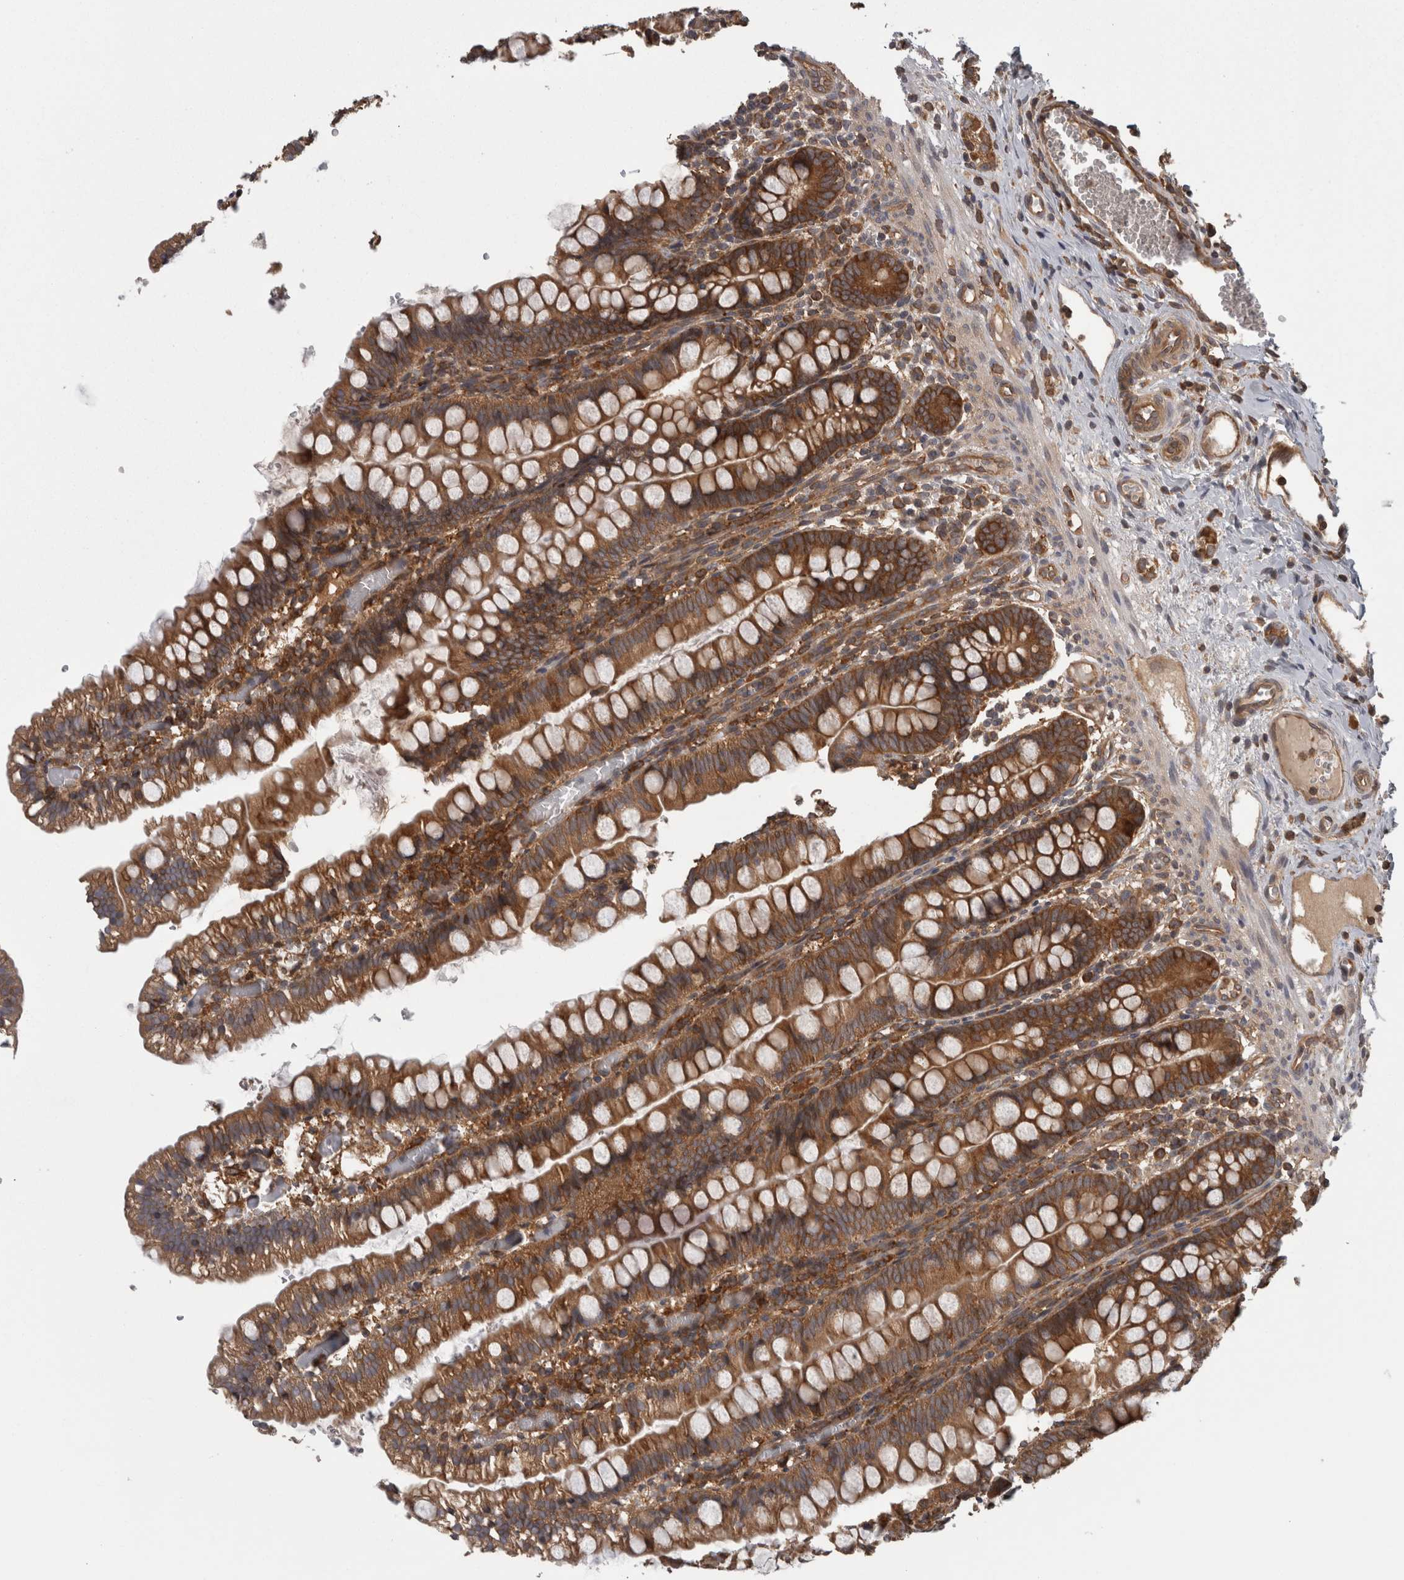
{"staining": {"intensity": "strong", "quantity": ">75%", "location": "cytoplasmic/membranous"}, "tissue": "small intestine", "cell_type": "Glandular cells", "image_type": "normal", "snomed": [{"axis": "morphology", "description": "Normal tissue, NOS"}, {"axis": "morphology", "description": "Developmental malformation"}, {"axis": "topography", "description": "Small intestine"}], "caption": "Immunohistochemistry histopathology image of normal small intestine: small intestine stained using immunohistochemistry (IHC) displays high levels of strong protein expression localized specifically in the cytoplasmic/membranous of glandular cells, appearing as a cytoplasmic/membranous brown color.", "gene": "SMCR8", "patient": {"sex": "male"}}